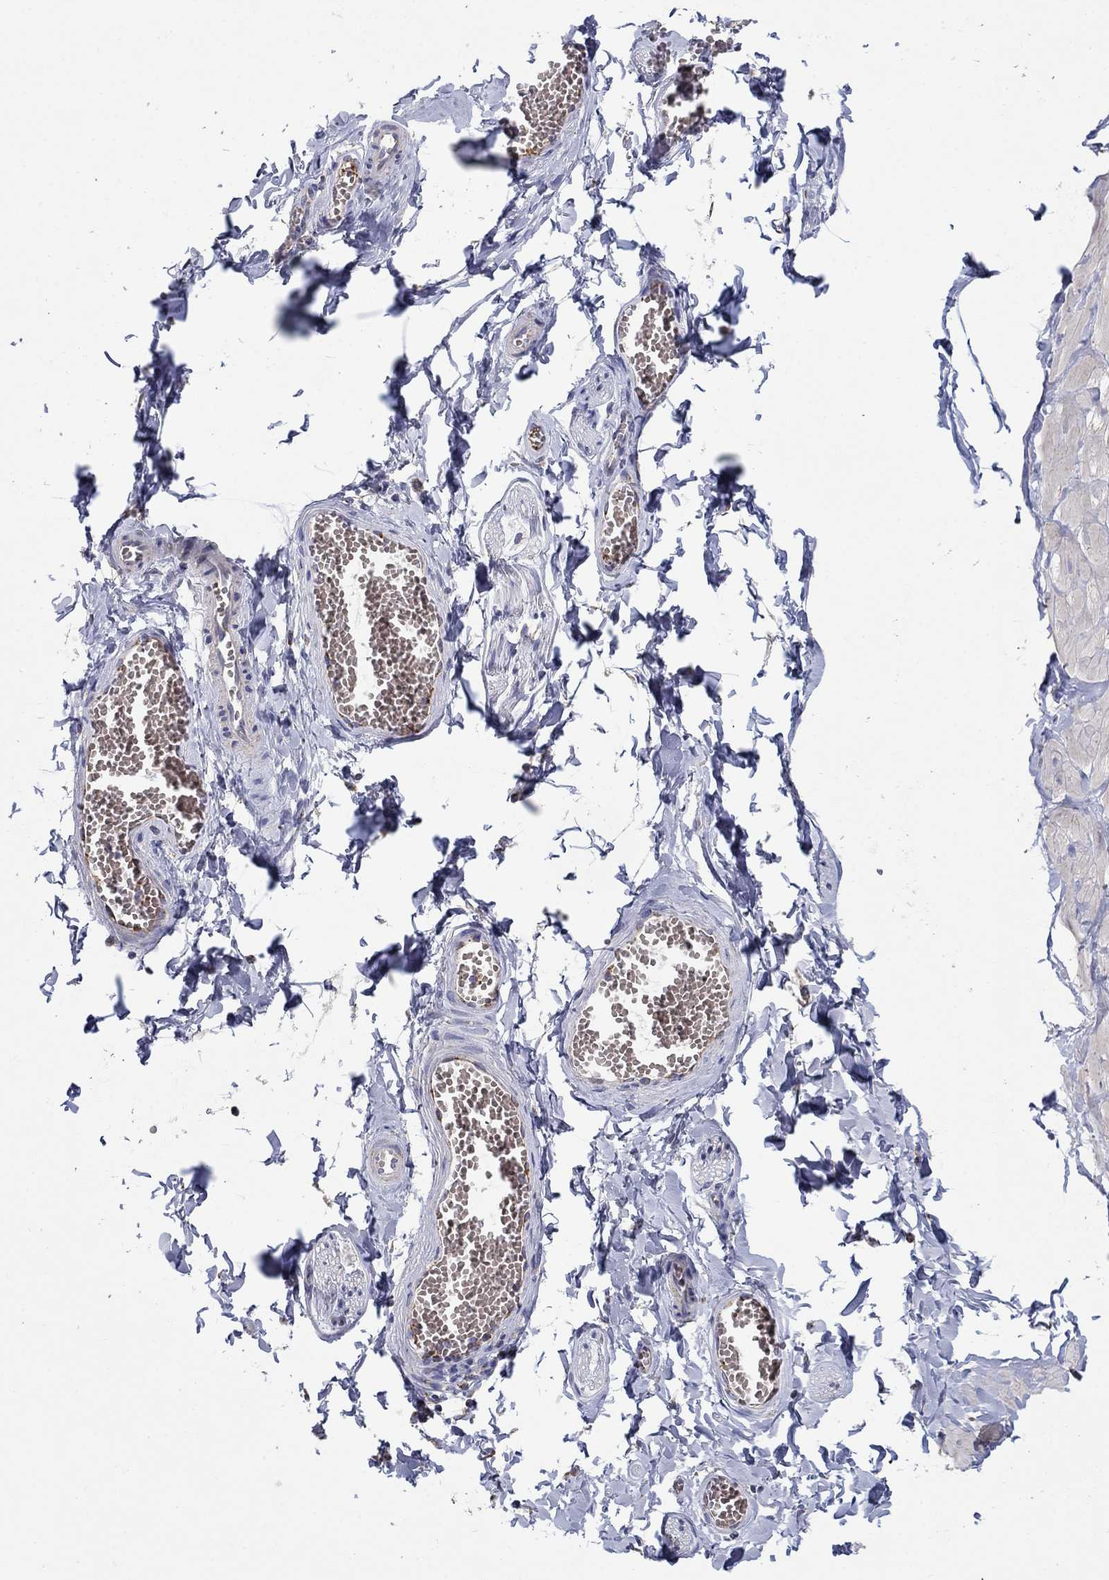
{"staining": {"intensity": "negative", "quantity": "none", "location": "none"}, "tissue": "adipose tissue", "cell_type": "Adipocytes", "image_type": "normal", "snomed": [{"axis": "morphology", "description": "Normal tissue, NOS"}, {"axis": "topography", "description": "Smooth muscle"}, {"axis": "topography", "description": "Peripheral nerve tissue"}], "caption": "DAB immunohistochemical staining of unremarkable human adipose tissue exhibits no significant staining in adipocytes.", "gene": "HPS5", "patient": {"sex": "male", "age": 22}}